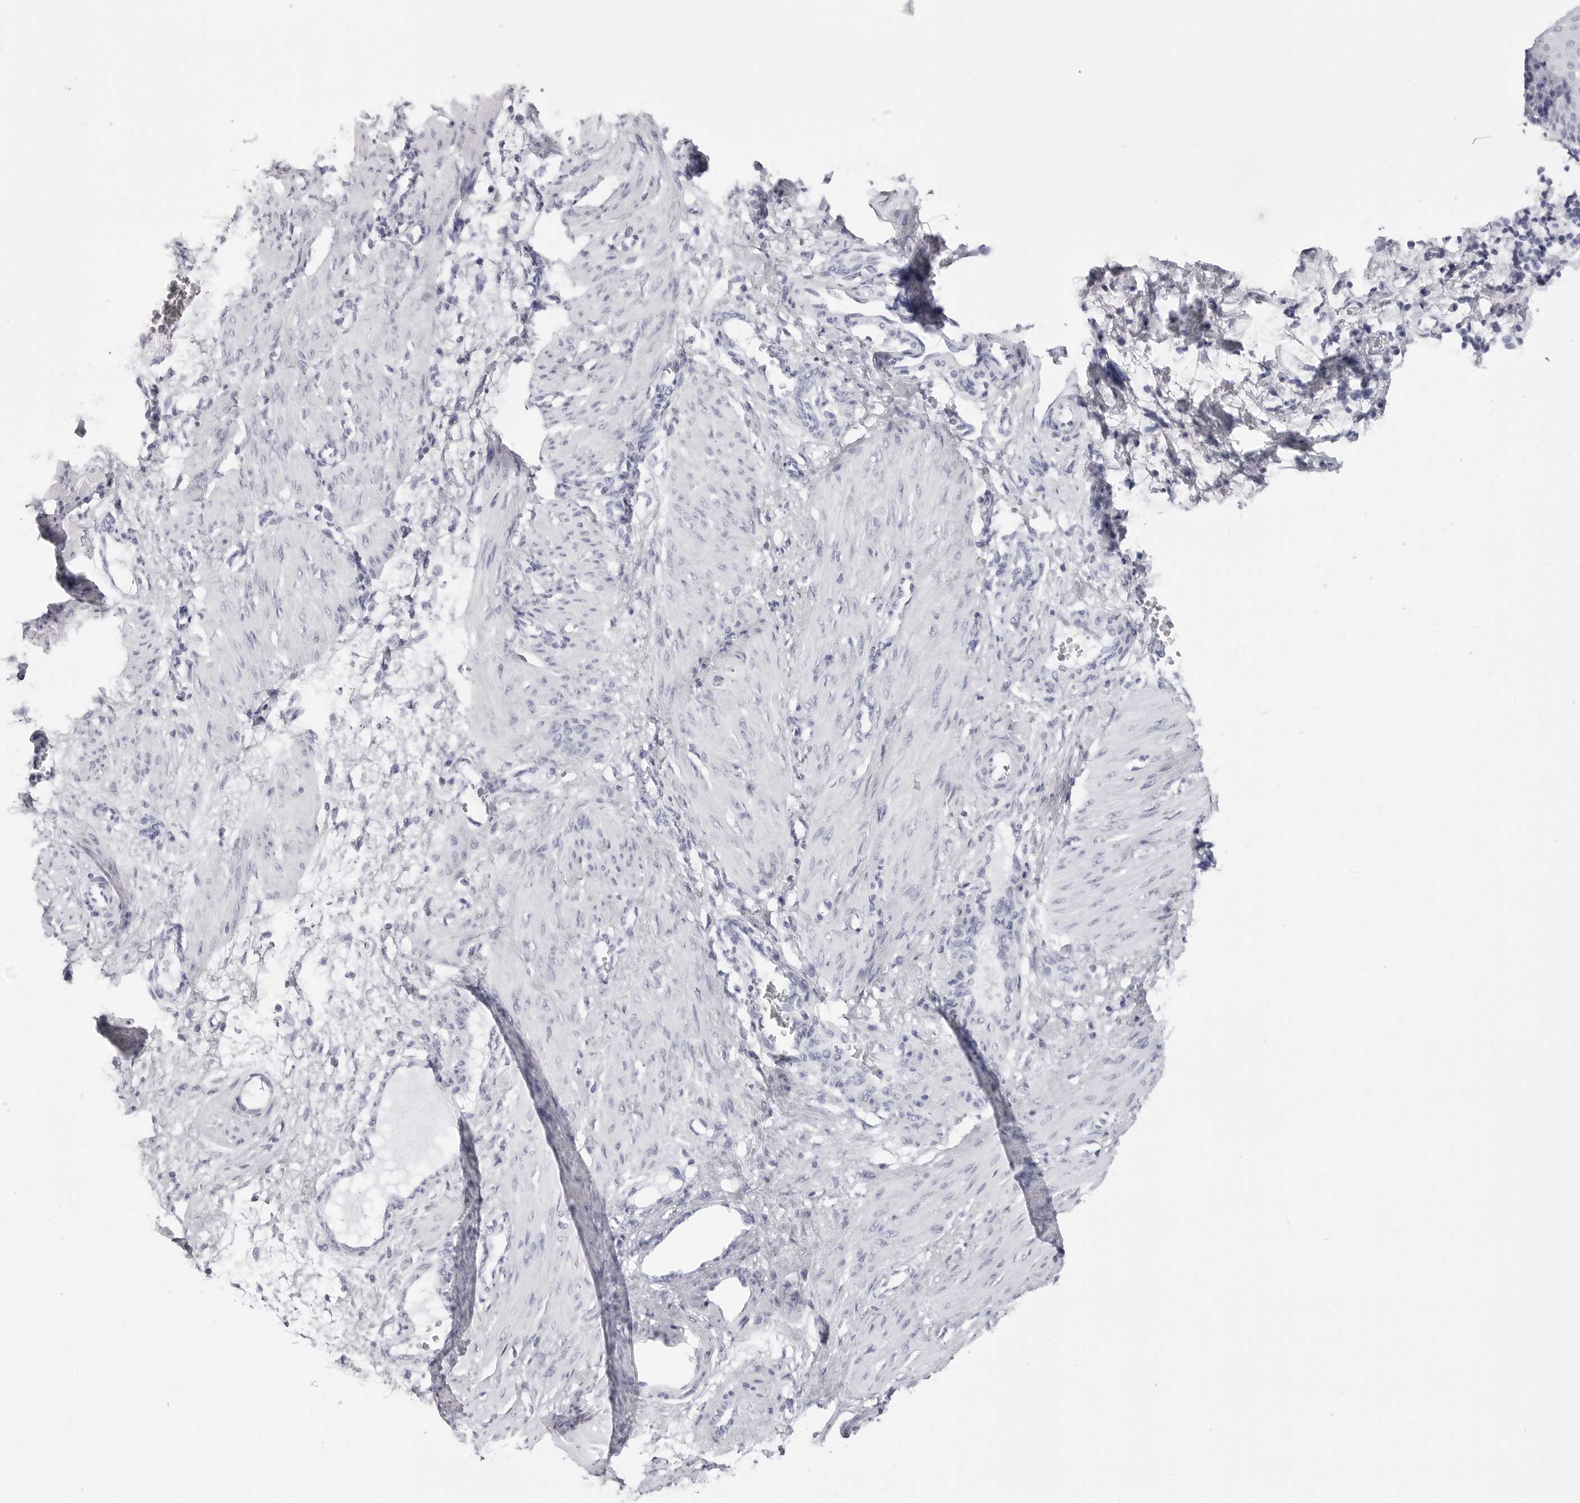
{"staining": {"intensity": "negative", "quantity": "none", "location": "none"}, "tissue": "smooth muscle", "cell_type": "Smooth muscle cells", "image_type": "normal", "snomed": [{"axis": "morphology", "description": "Normal tissue, NOS"}, {"axis": "topography", "description": "Endometrium"}], "caption": "The image shows no significant positivity in smooth muscle cells of smooth muscle.", "gene": "CST2", "patient": {"sex": "female", "age": 33}}